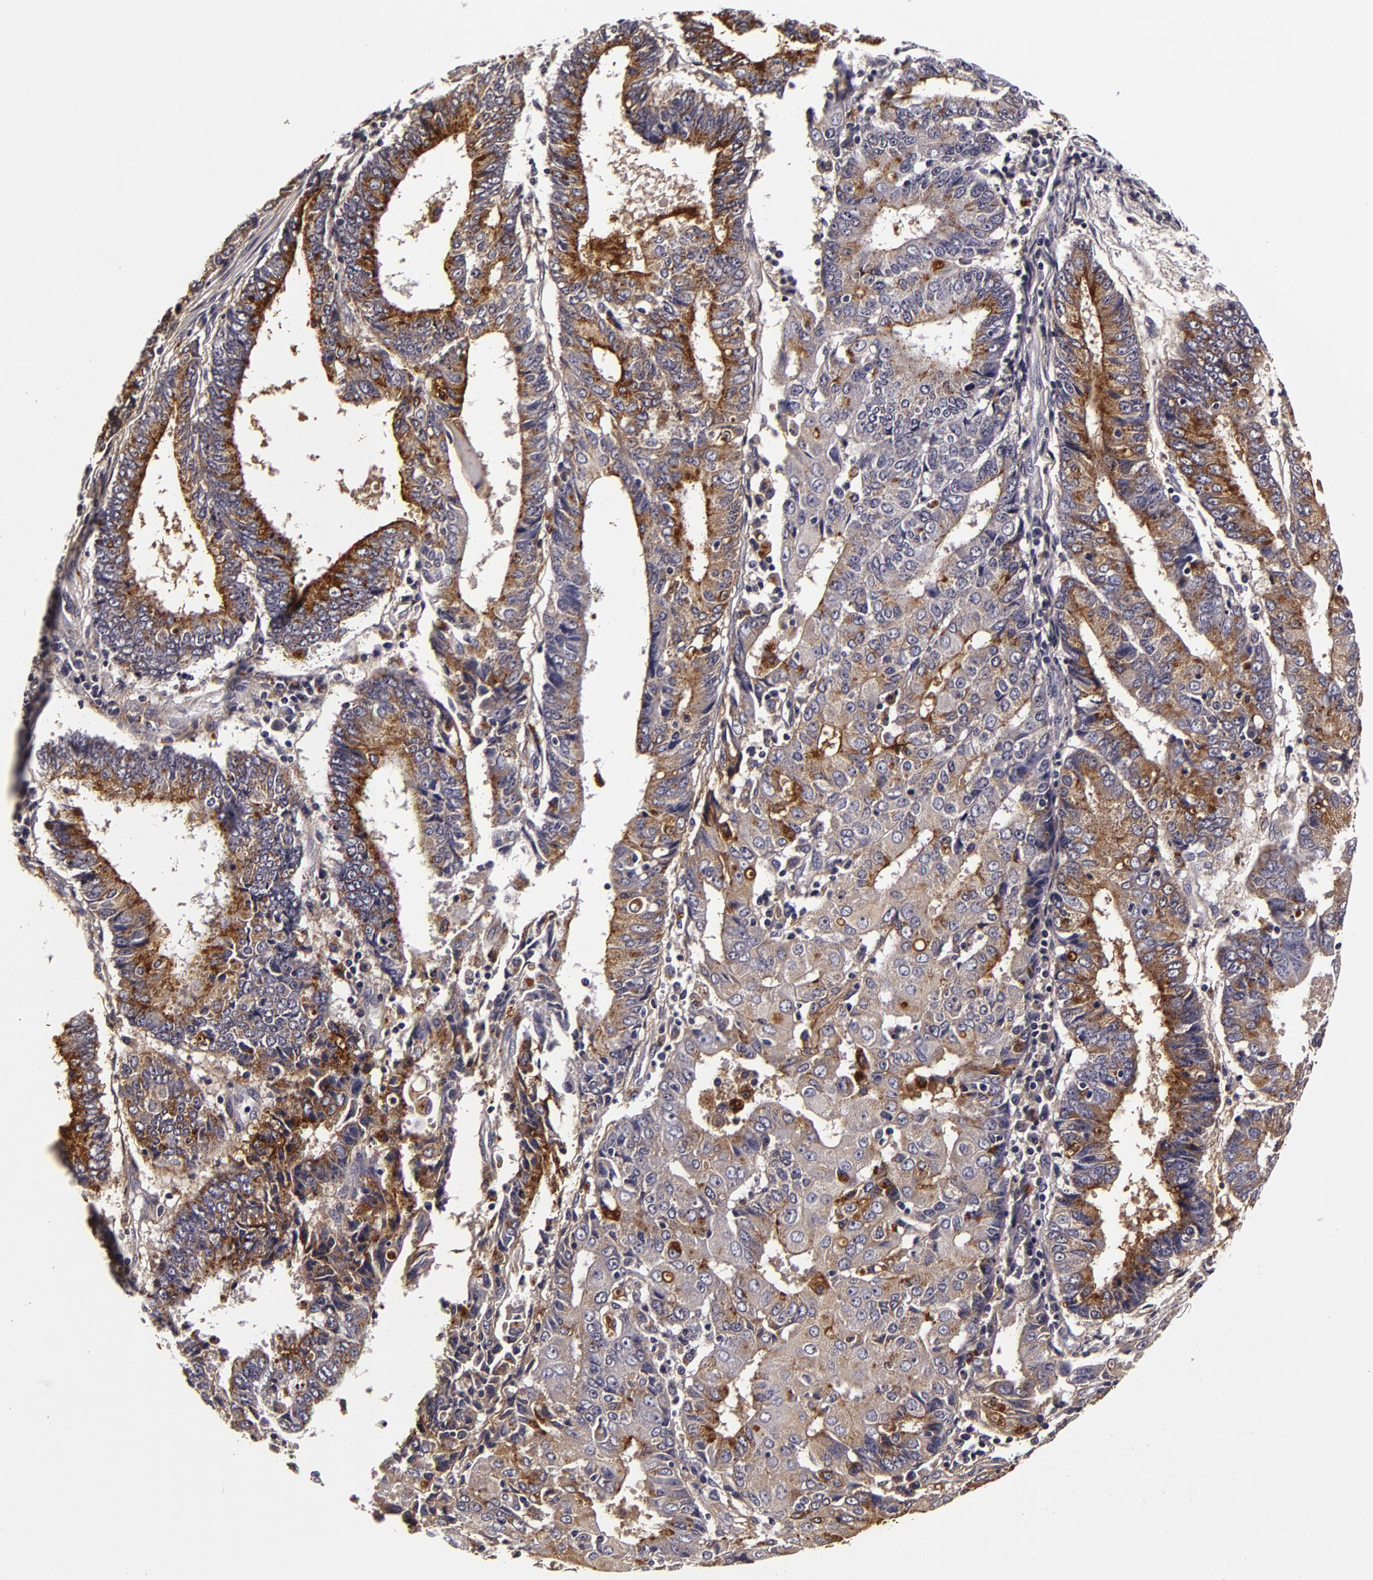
{"staining": {"intensity": "moderate", "quantity": "25%-75%", "location": "cytoplasmic/membranous"}, "tissue": "endometrial cancer", "cell_type": "Tumor cells", "image_type": "cancer", "snomed": [{"axis": "morphology", "description": "Adenocarcinoma, NOS"}, {"axis": "topography", "description": "Endometrium"}], "caption": "There is medium levels of moderate cytoplasmic/membranous positivity in tumor cells of endometrial cancer (adenocarcinoma), as demonstrated by immunohistochemical staining (brown color).", "gene": "LGALS3BP", "patient": {"sex": "female", "age": 75}}